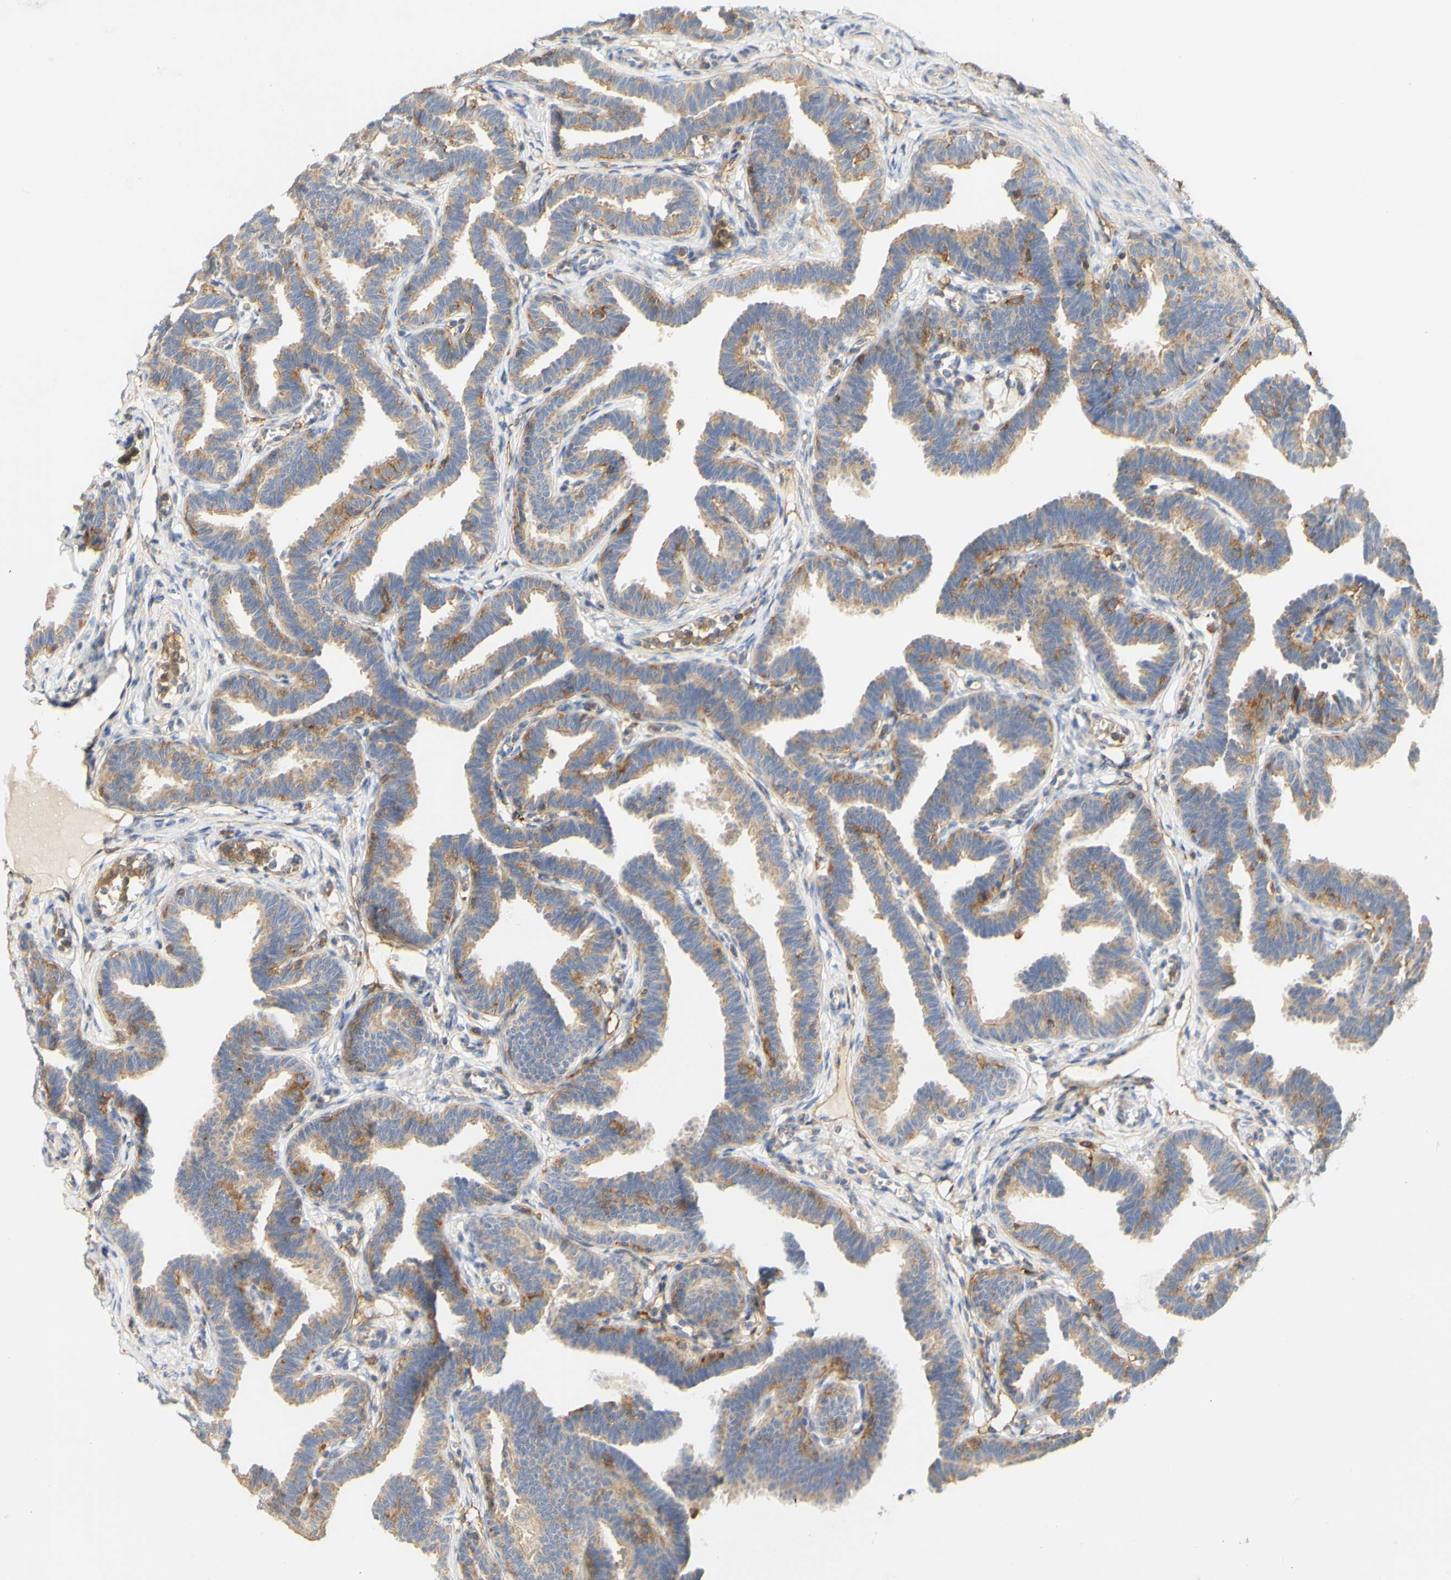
{"staining": {"intensity": "moderate", "quantity": ">75%", "location": "cytoplasmic/membranous"}, "tissue": "fallopian tube", "cell_type": "Glandular cells", "image_type": "normal", "snomed": [{"axis": "morphology", "description": "Normal tissue, NOS"}, {"axis": "topography", "description": "Fallopian tube"}, {"axis": "topography", "description": "Ovary"}], "caption": "A high-resolution photomicrograph shows immunohistochemistry (IHC) staining of benign fallopian tube, which displays moderate cytoplasmic/membranous staining in about >75% of glandular cells. (IHC, brightfield microscopy, high magnification).", "gene": "PCDH7", "patient": {"sex": "female", "age": 23}}